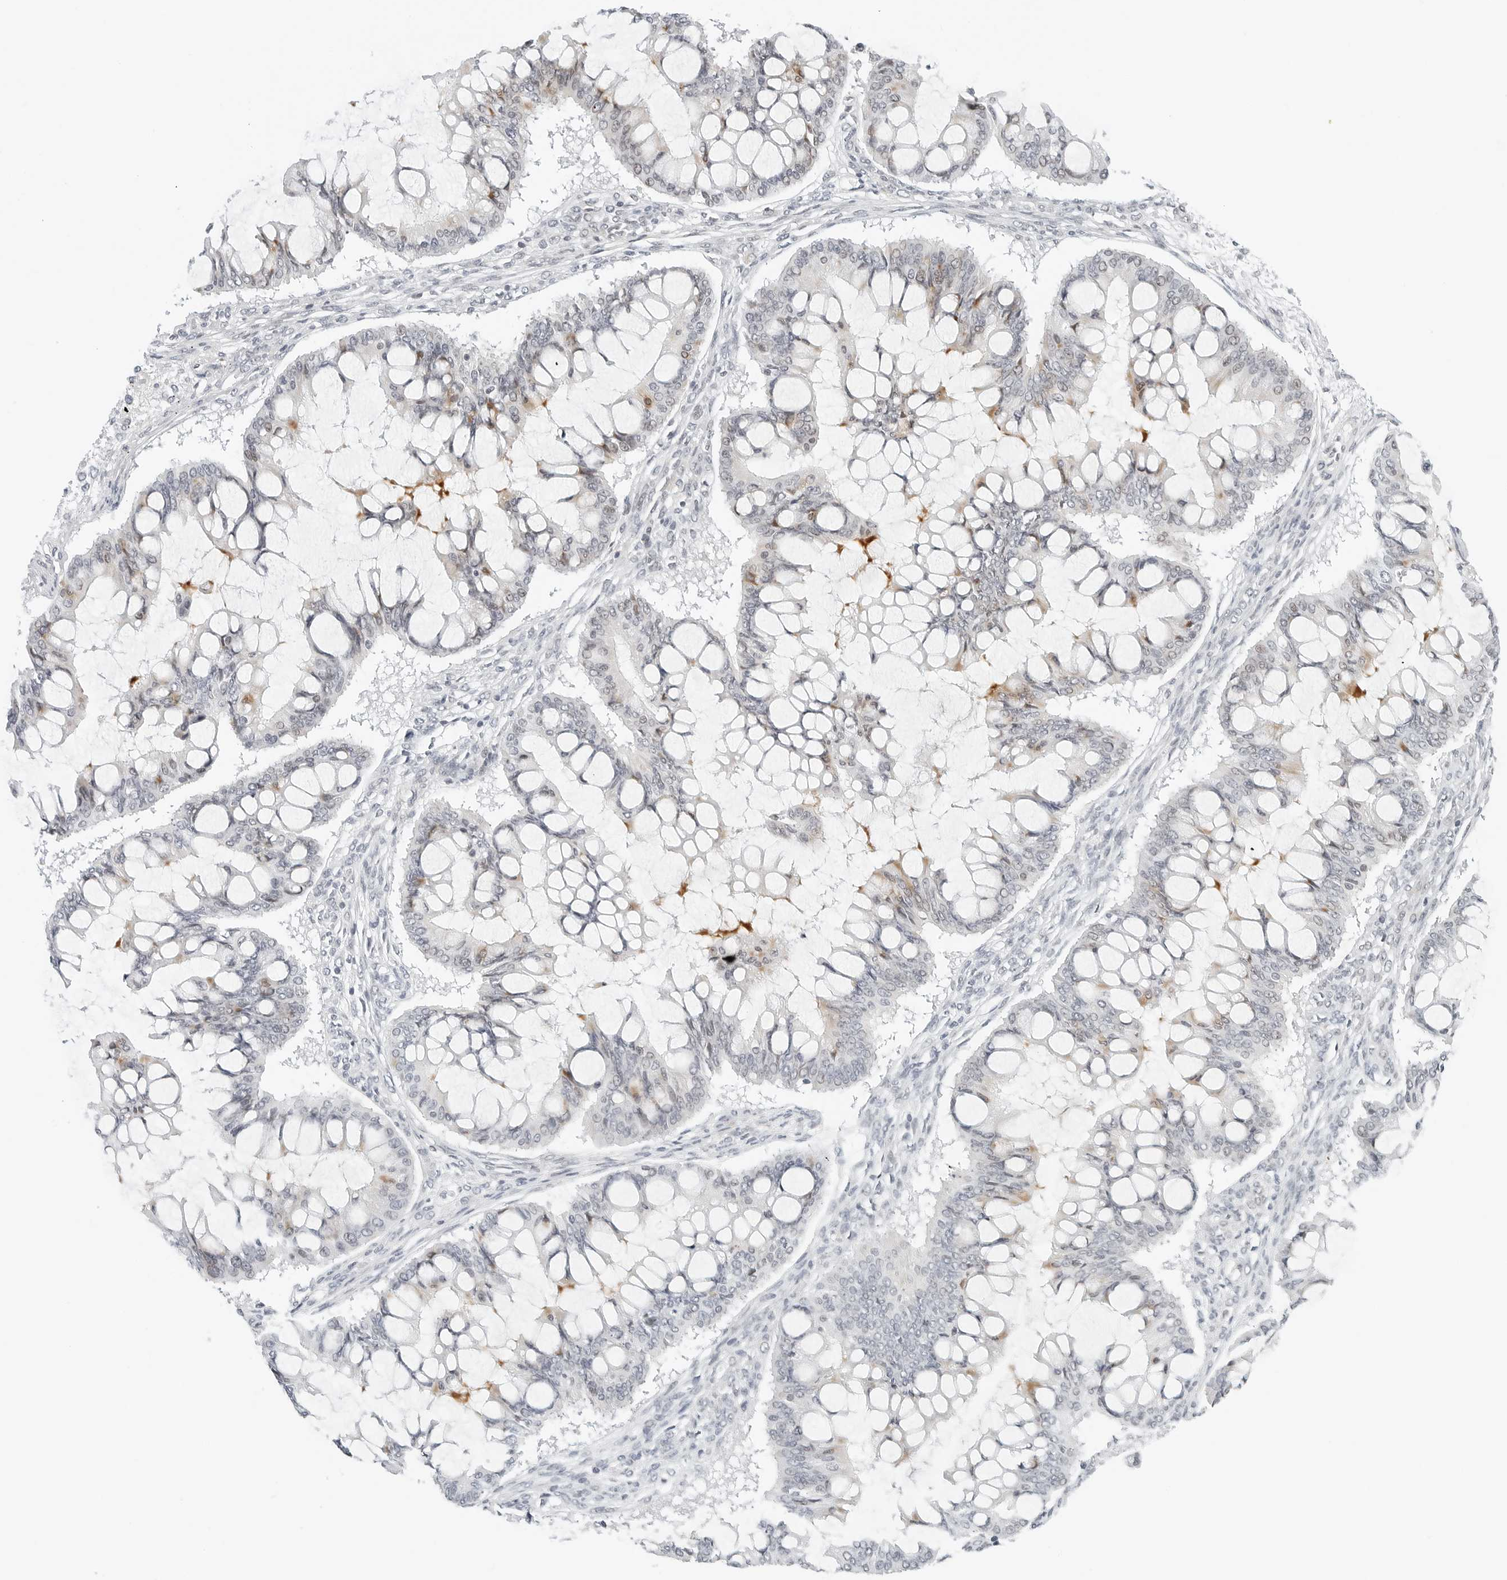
{"staining": {"intensity": "weak", "quantity": "<25%", "location": "cytoplasmic/membranous"}, "tissue": "ovarian cancer", "cell_type": "Tumor cells", "image_type": "cancer", "snomed": [{"axis": "morphology", "description": "Cystadenocarcinoma, mucinous, NOS"}, {"axis": "topography", "description": "Ovary"}], "caption": "Tumor cells are negative for protein expression in human mucinous cystadenocarcinoma (ovarian).", "gene": "PARP10", "patient": {"sex": "female", "age": 73}}